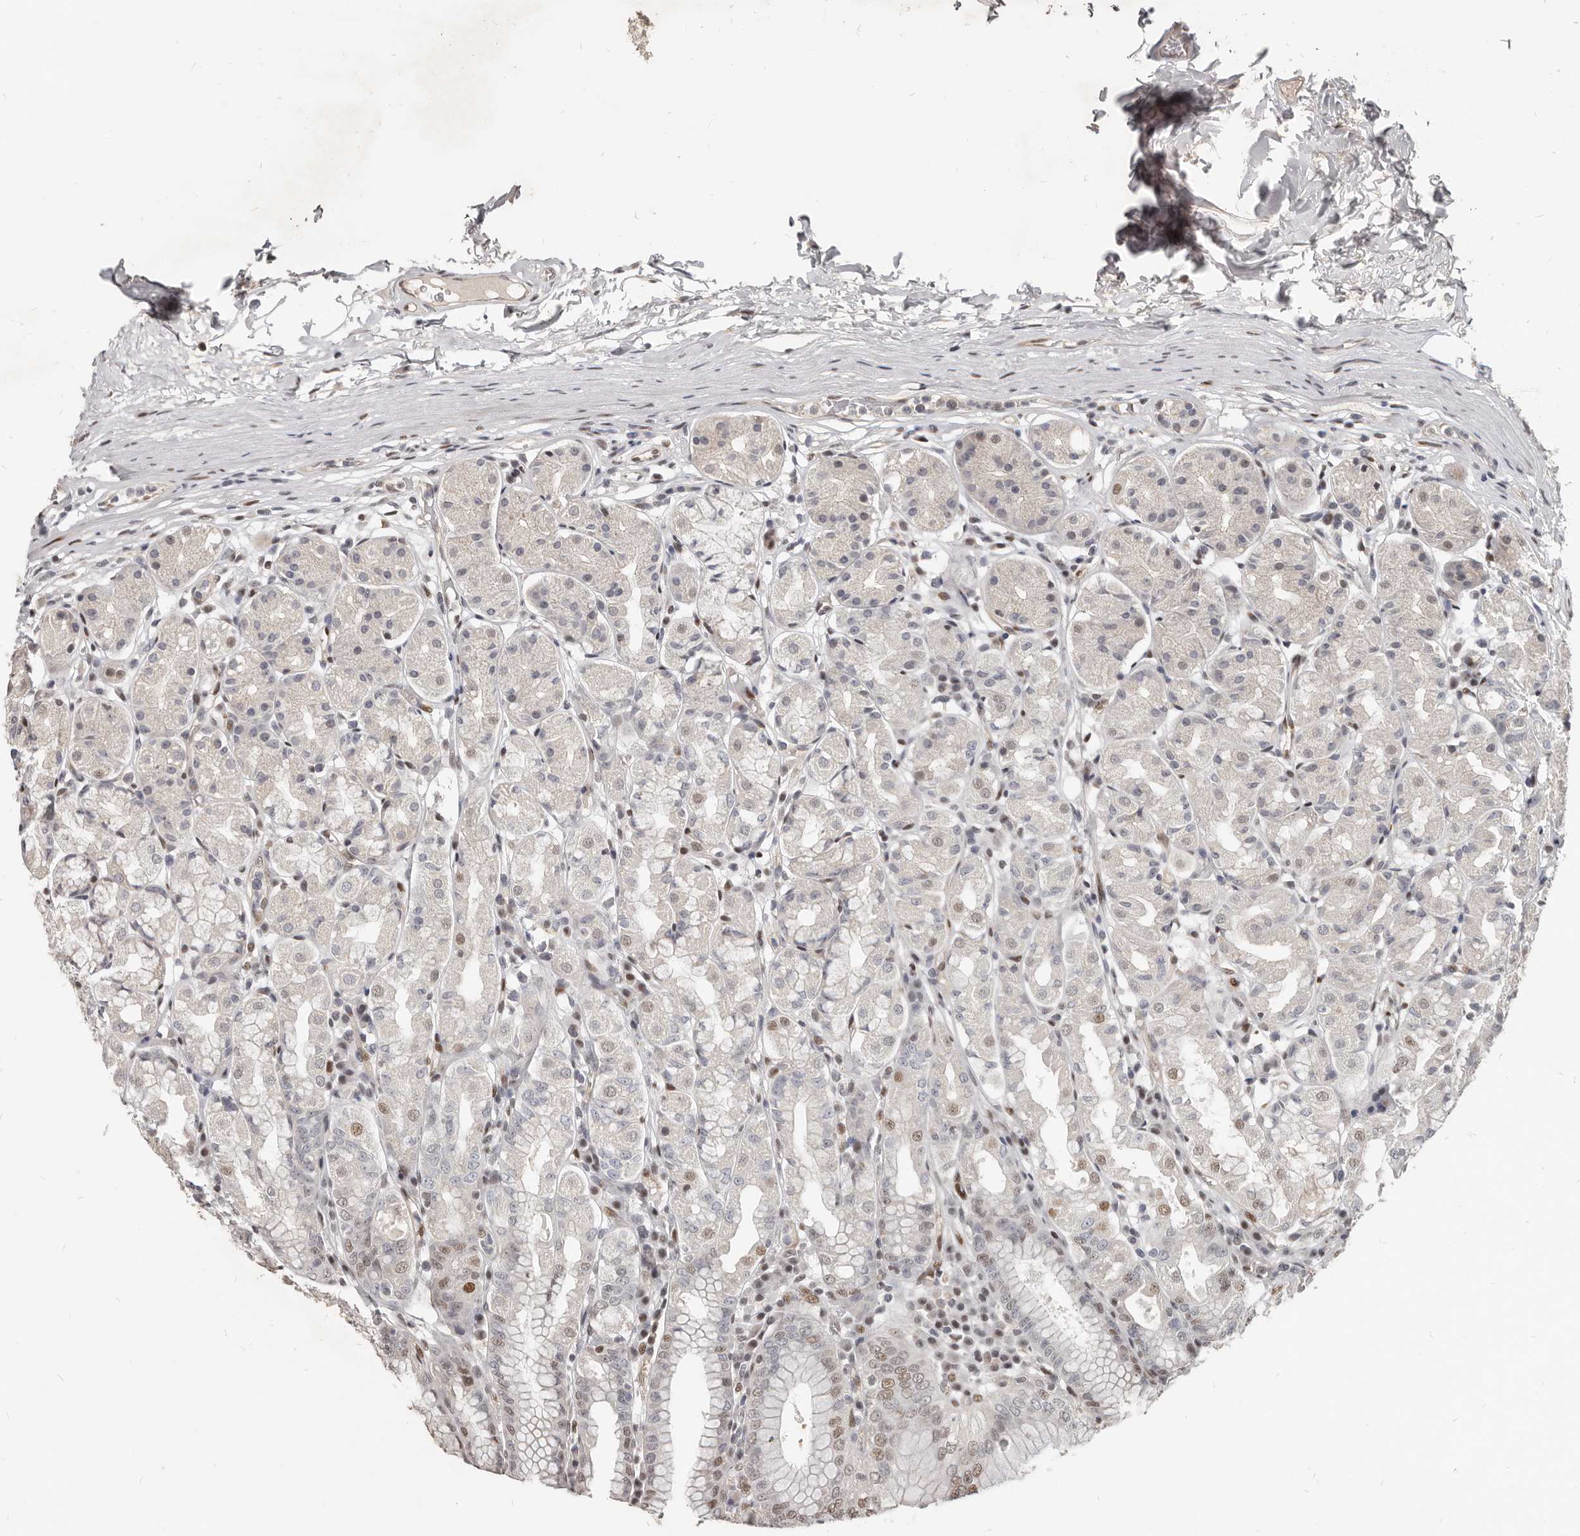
{"staining": {"intensity": "moderate", "quantity": "<25%", "location": "nuclear"}, "tissue": "stomach", "cell_type": "Glandular cells", "image_type": "normal", "snomed": [{"axis": "morphology", "description": "Normal tissue, NOS"}, {"axis": "topography", "description": "Stomach"}, {"axis": "topography", "description": "Stomach, lower"}], "caption": "Glandular cells display low levels of moderate nuclear expression in about <25% of cells in unremarkable stomach.", "gene": "ATF5", "patient": {"sex": "female", "age": 56}}